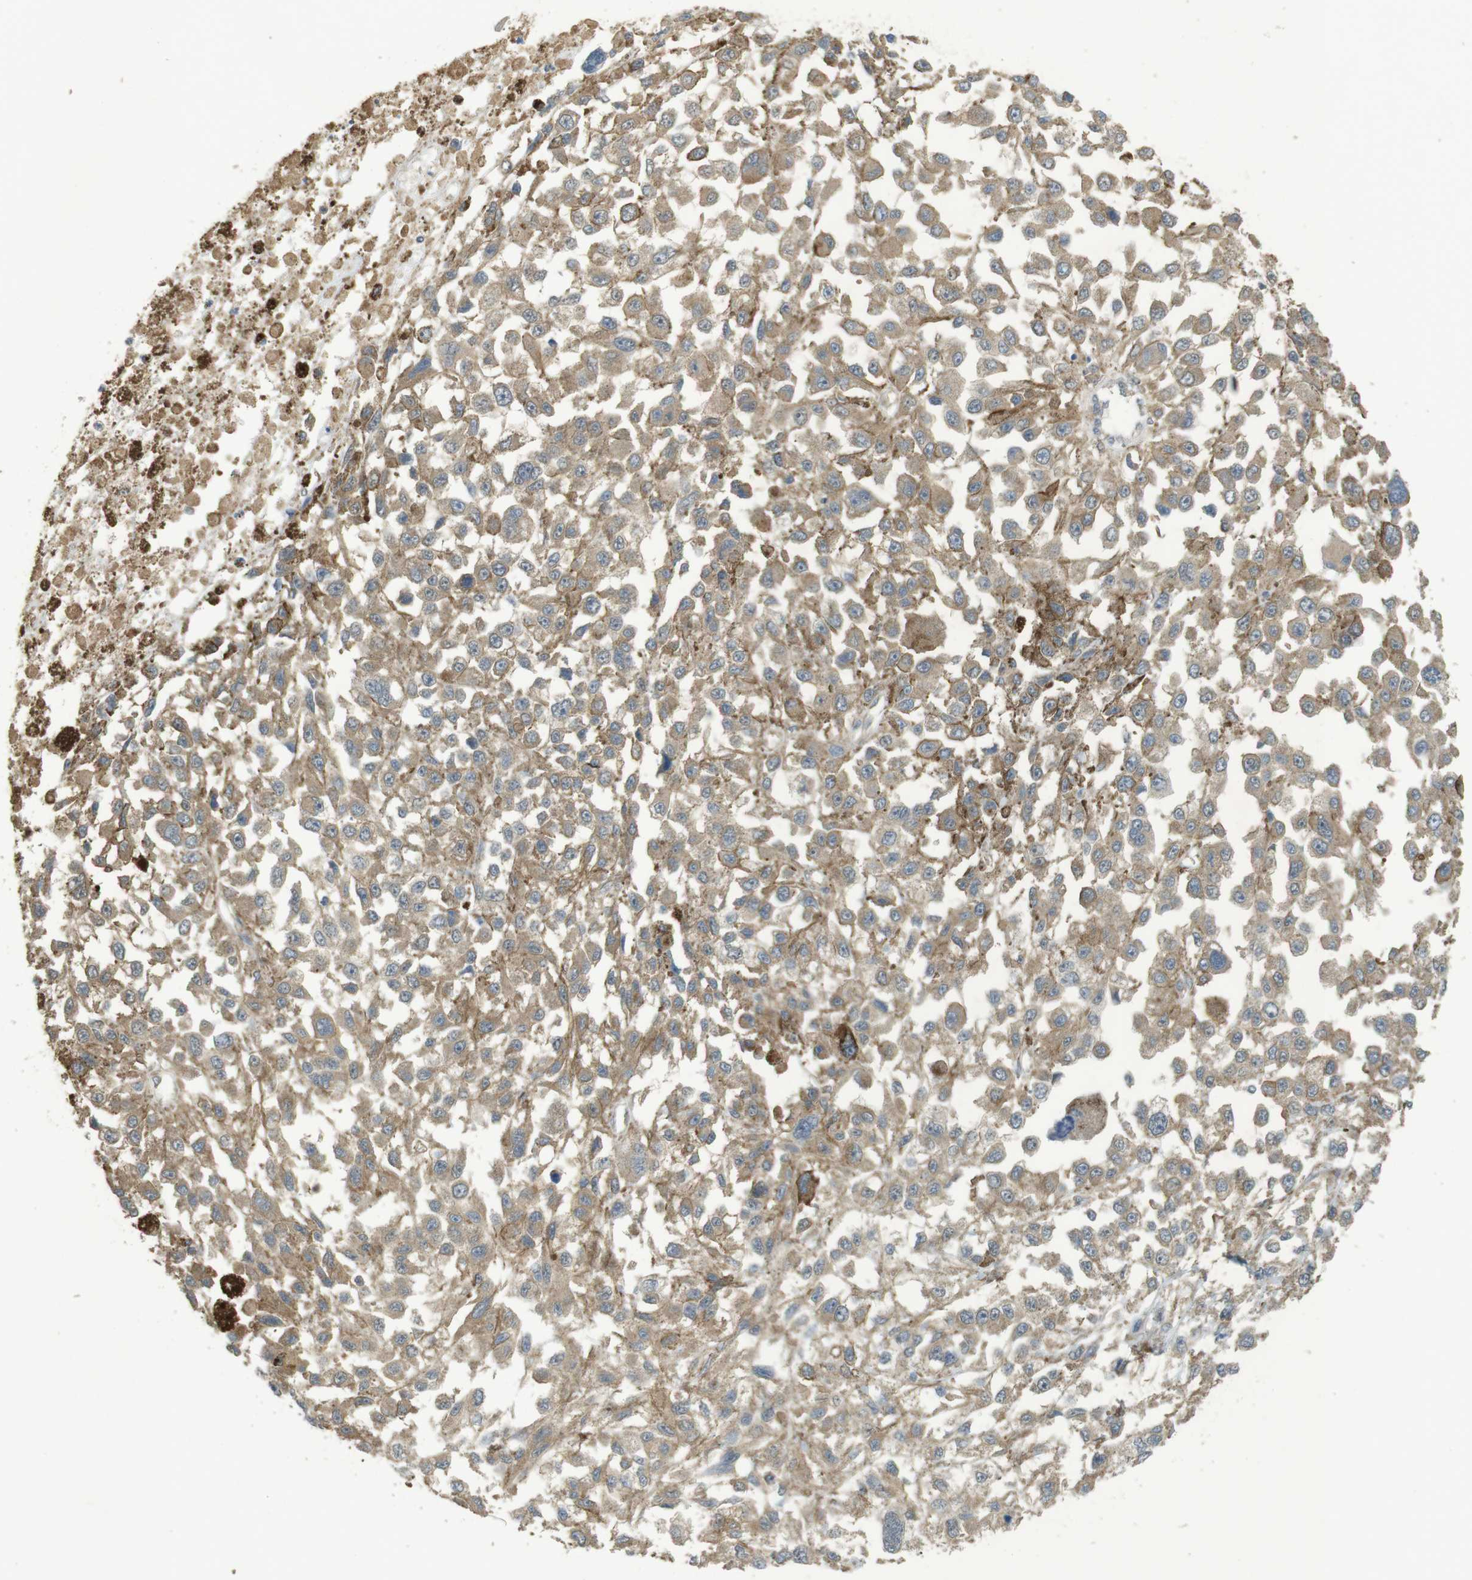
{"staining": {"intensity": "weak", "quantity": ">75%", "location": "cytoplasmic/membranous"}, "tissue": "melanoma", "cell_type": "Tumor cells", "image_type": "cancer", "snomed": [{"axis": "morphology", "description": "Malignant melanoma, Metastatic site"}, {"axis": "topography", "description": "Lymph node"}], "caption": "High-magnification brightfield microscopy of melanoma stained with DAB (brown) and counterstained with hematoxylin (blue). tumor cells exhibit weak cytoplasmic/membranous positivity is appreciated in approximately>75% of cells.", "gene": "ZDHHC20", "patient": {"sex": "male", "age": 59}}